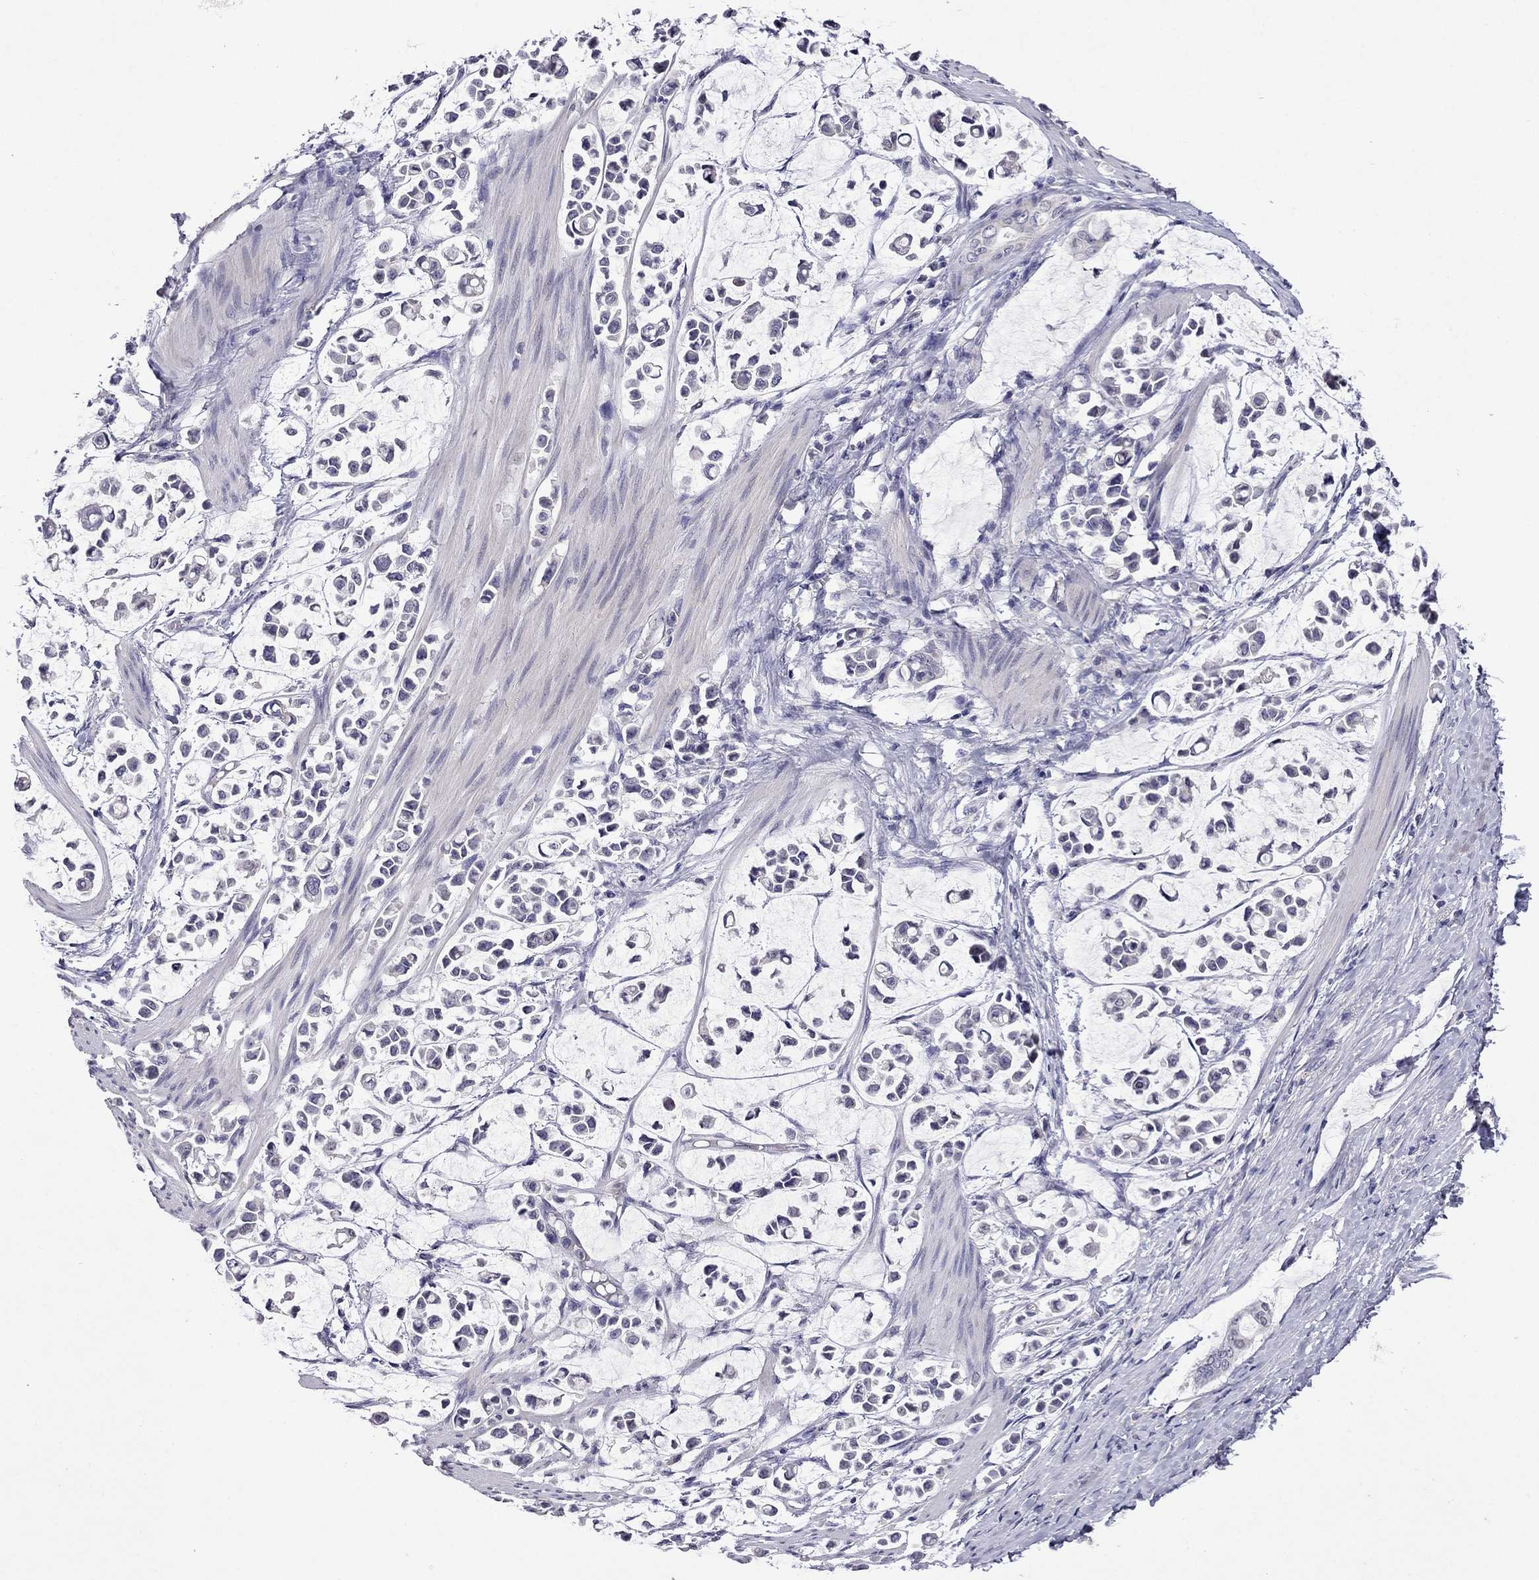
{"staining": {"intensity": "negative", "quantity": "none", "location": "none"}, "tissue": "stomach cancer", "cell_type": "Tumor cells", "image_type": "cancer", "snomed": [{"axis": "morphology", "description": "Adenocarcinoma, NOS"}, {"axis": "topography", "description": "Stomach"}], "caption": "Stomach adenocarcinoma stained for a protein using immunohistochemistry demonstrates no expression tumor cells.", "gene": "STAR", "patient": {"sex": "male", "age": 82}}